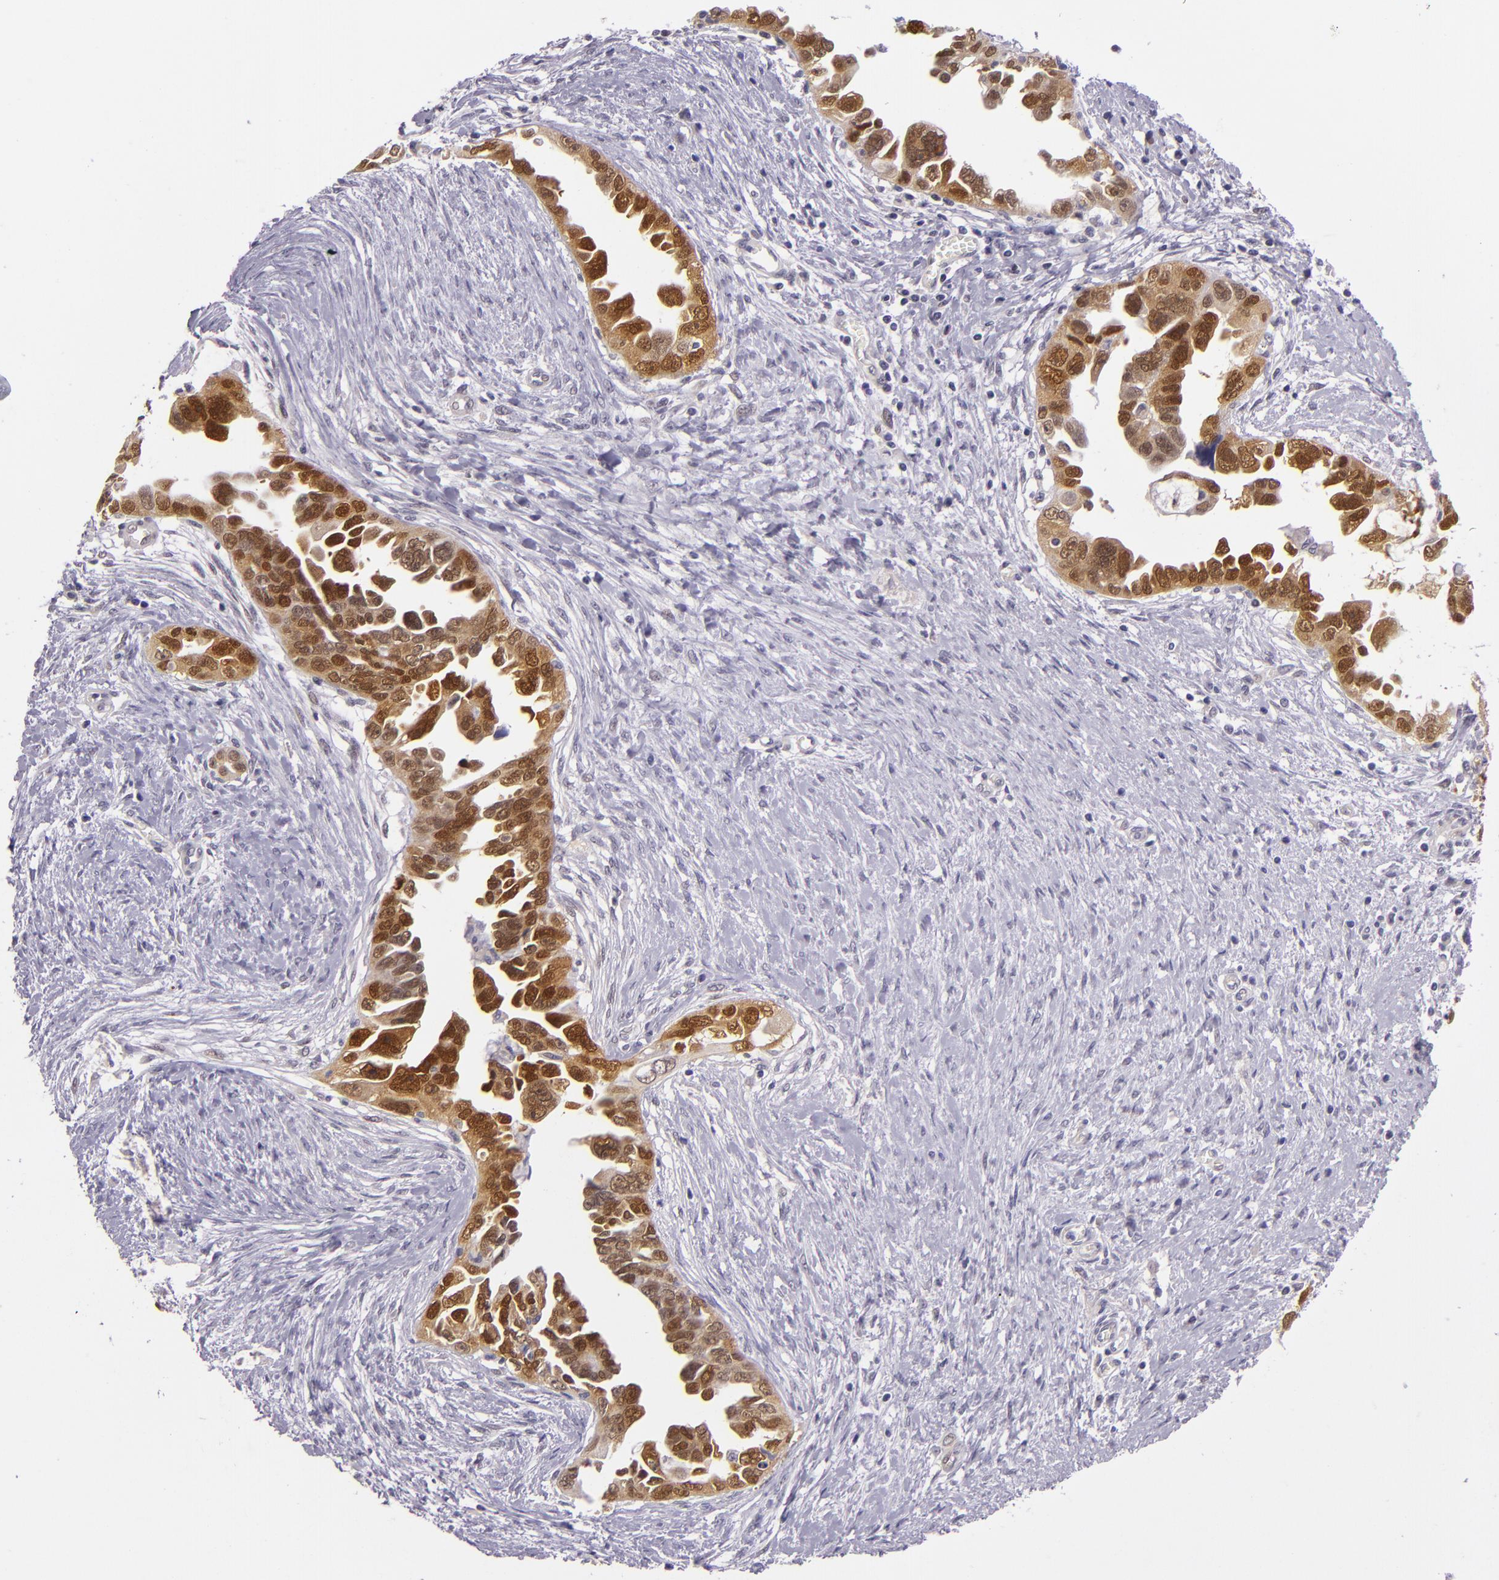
{"staining": {"intensity": "strong", "quantity": ">75%", "location": "cytoplasmic/membranous,nuclear"}, "tissue": "ovarian cancer", "cell_type": "Tumor cells", "image_type": "cancer", "snomed": [{"axis": "morphology", "description": "Cystadenocarcinoma, serous, NOS"}, {"axis": "topography", "description": "Ovary"}], "caption": "Ovarian cancer stained for a protein exhibits strong cytoplasmic/membranous and nuclear positivity in tumor cells. (brown staining indicates protein expression, while blue staining denotes nuclei).", "gene": "CSE1L", "patient": {"sex": "female", "age": 63}}